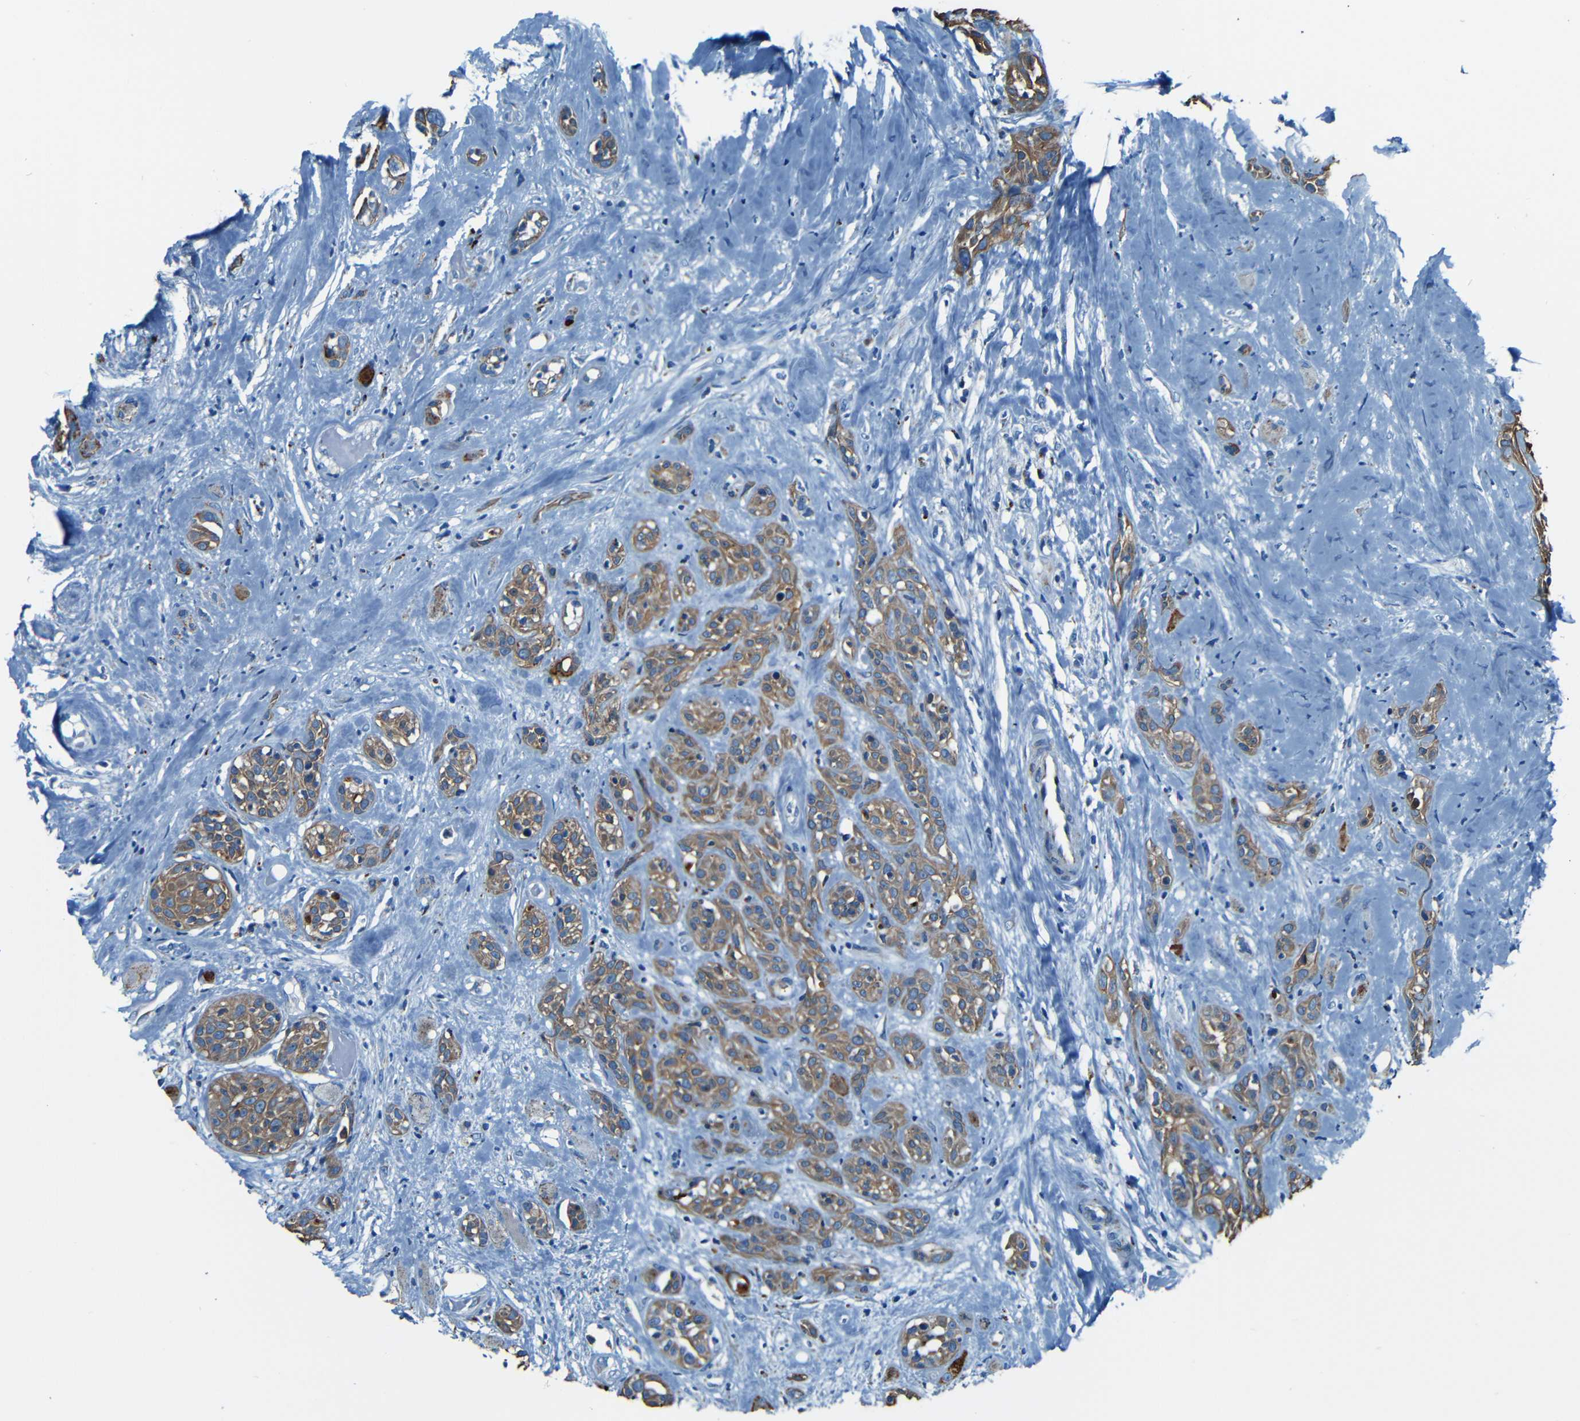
{"staining": {"intensity": "moderate", "quantity": ">75%", "location": "cytoplasmic/membranous"}, "tissue": "head and neck cancer", "cell_type": "Tumor cells", "image_type": "cancer", "snomed": [{"axis": "morphology", "description": "Squamous cell carcinoma, NOS"}, {"axis": "topography", "description": "Head-Neck"}], "caption": "Immunohistochemistry photomicrograph of human head and neck squamous cell carcinoma stained for a protein (brown), which displays medium levels of moderate cytoplasmic/membranous positivity in about >75% of tumor cells.", "gene": "WSCD2", "patient": {"sex": "male", "age": 62}}